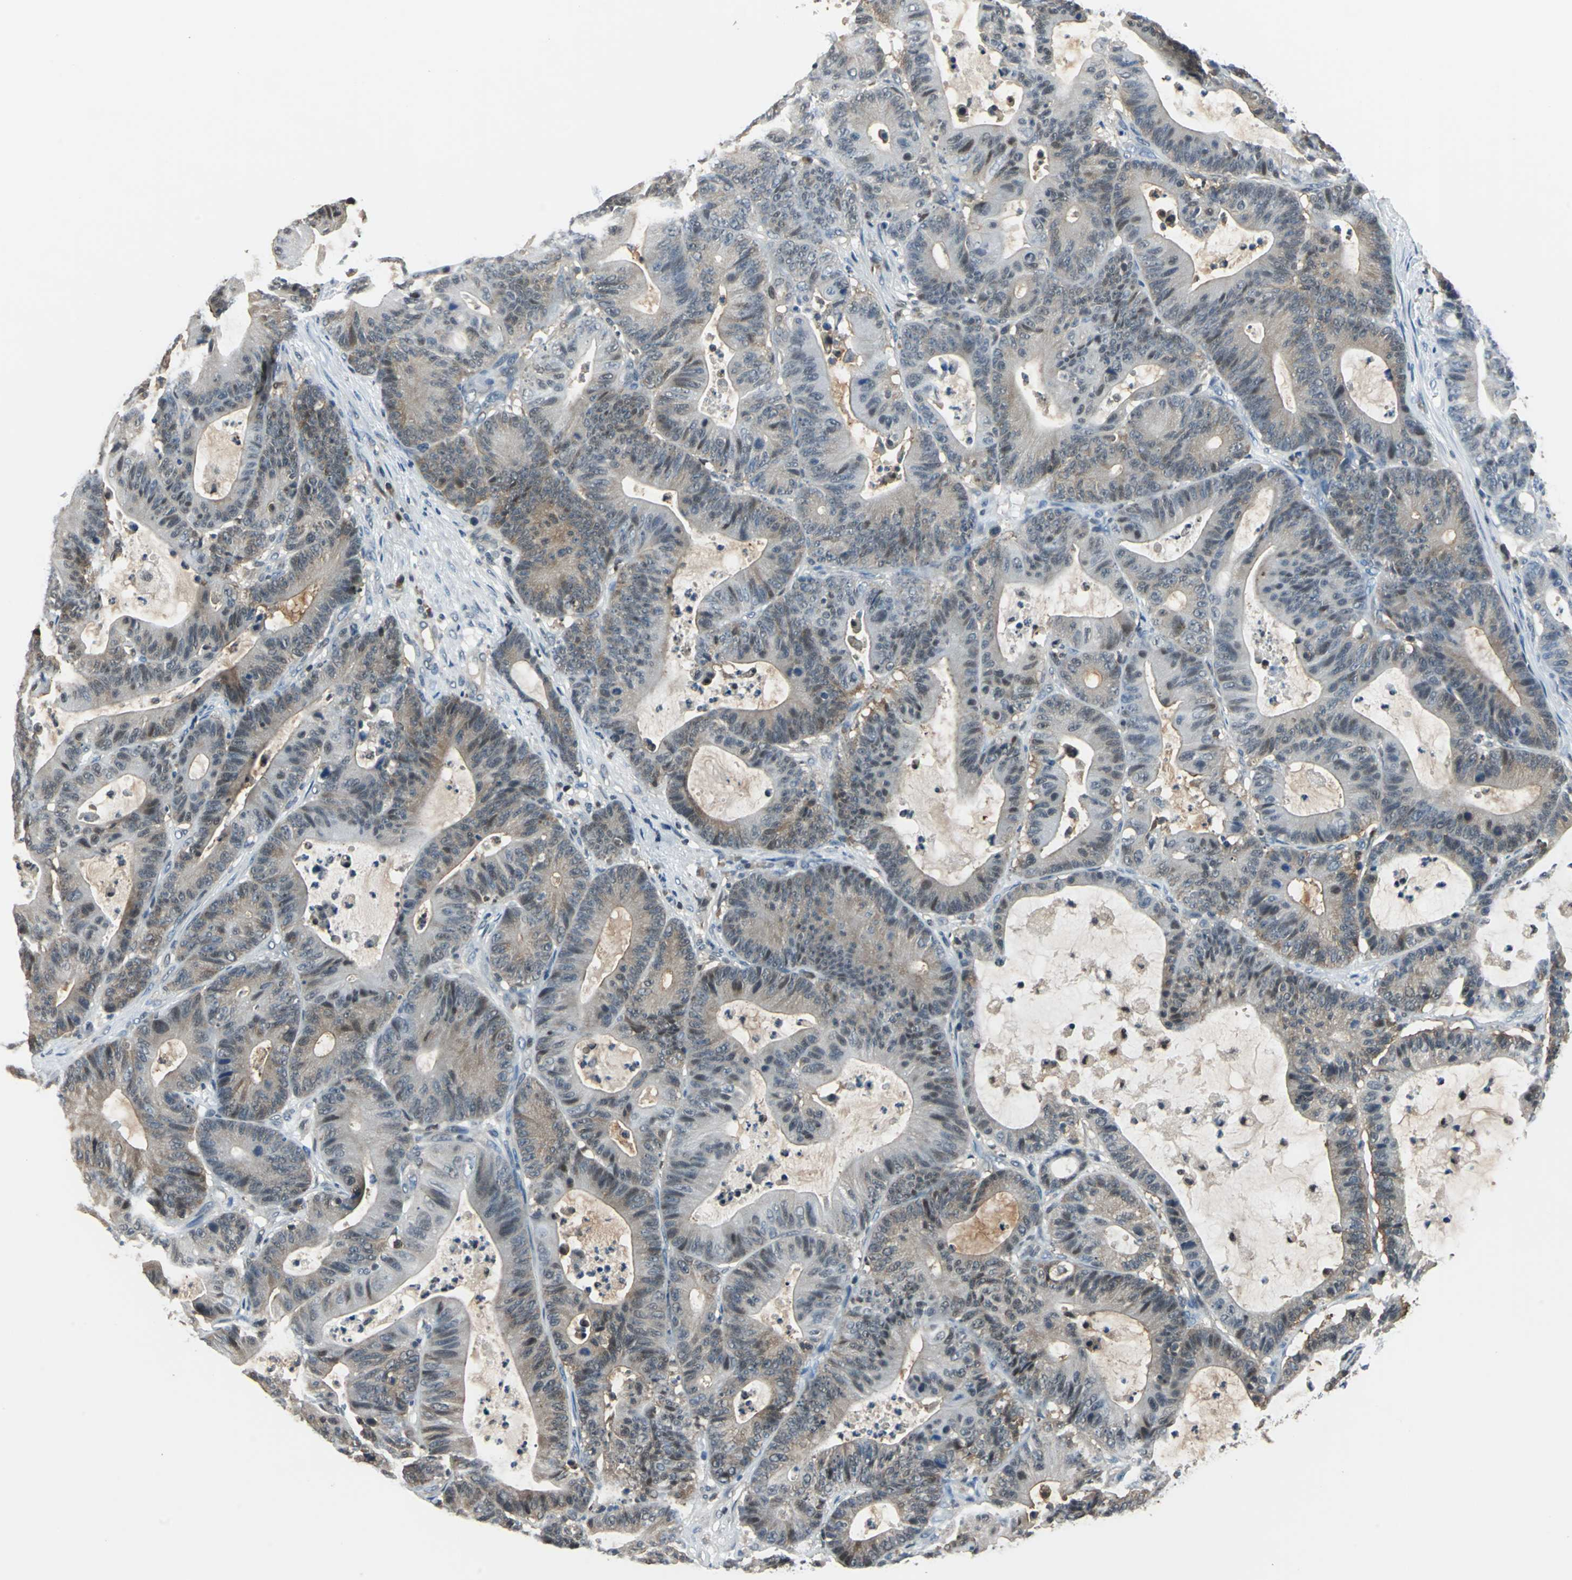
{"staining": {"intensity": "weak", "quantity": "25%-75%", "location": "cytoplasmic/membranous,nuclear"}, "tissue": "colorectal cancer", "cell_type": "Tumor cells", "image_type": "cancer", "snomed": [{"axis": "morphology", "description": "Adenocarcinoma, NOS"}, {"axis": "topography", "description": "Colon"}], "caption": "Immunohistochemistry (IHC) of colorectal cancer (adenocarcinoma) reveals low levels of weak cytoplasmic/membranous and nuclear expression in about 25%-75% of tumor cells. Using DAB (brown) and hematoxylin (blue) stains, captured at high magnification using brightfield microscopy.", "gene": "PSME1", "patient": {"sex": "female", "age": 84}}